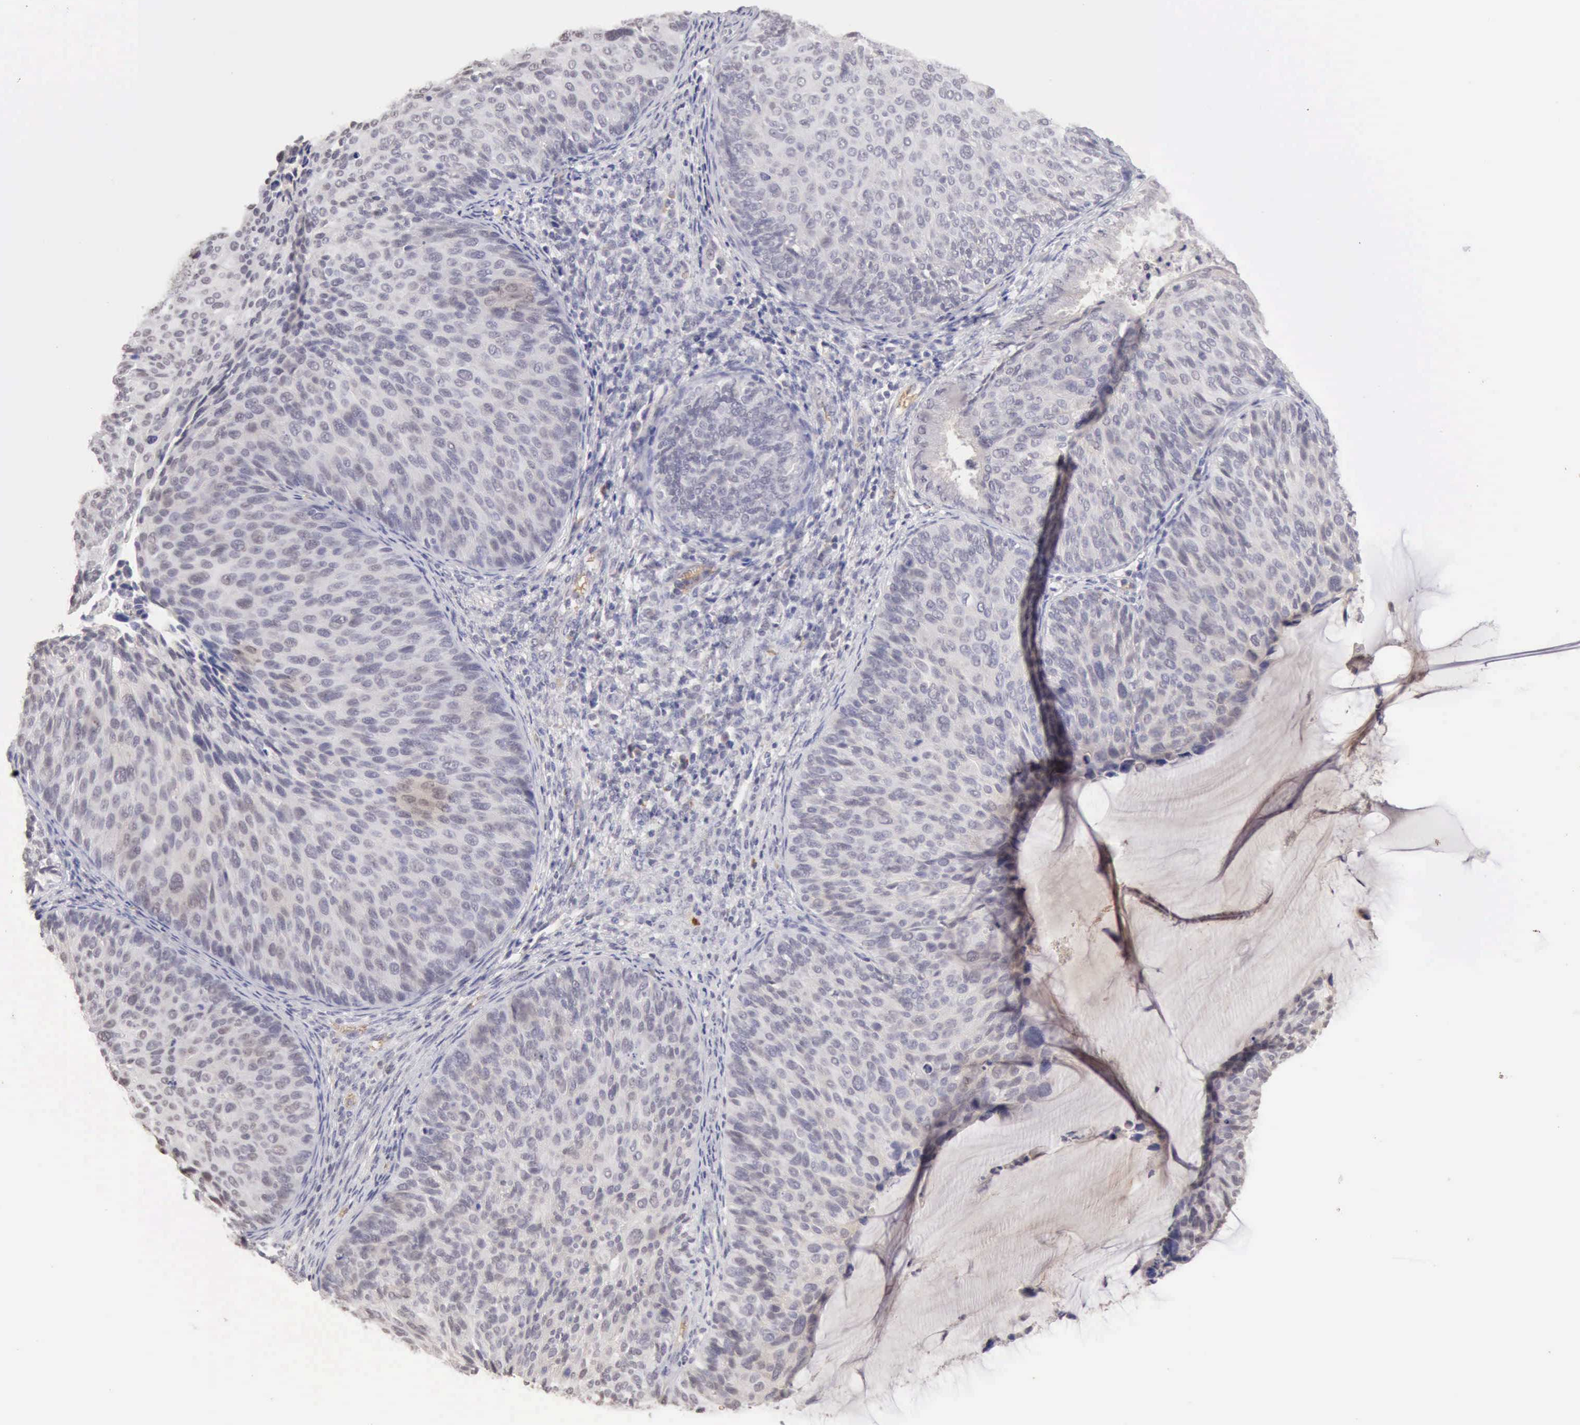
{"staining": {"intensity": "negative", "quantity": "none", "location": "none"}, "tissue": "cervical cancer", "cell_type": "Tumor cells", "image_type": "cancer", "snomed": [{"axis": "morphology", "description": "Squamous cell carcinoma, NOS"}, {"axis": "topography", "description": "Cervix"}], "caption": "This is an immunohistochemistry (IHC) histopathology image of cervical cancer. There is no staining in tumor cells.", "gene": "CFI", "patient": {"sex": "female", "age": 36}}